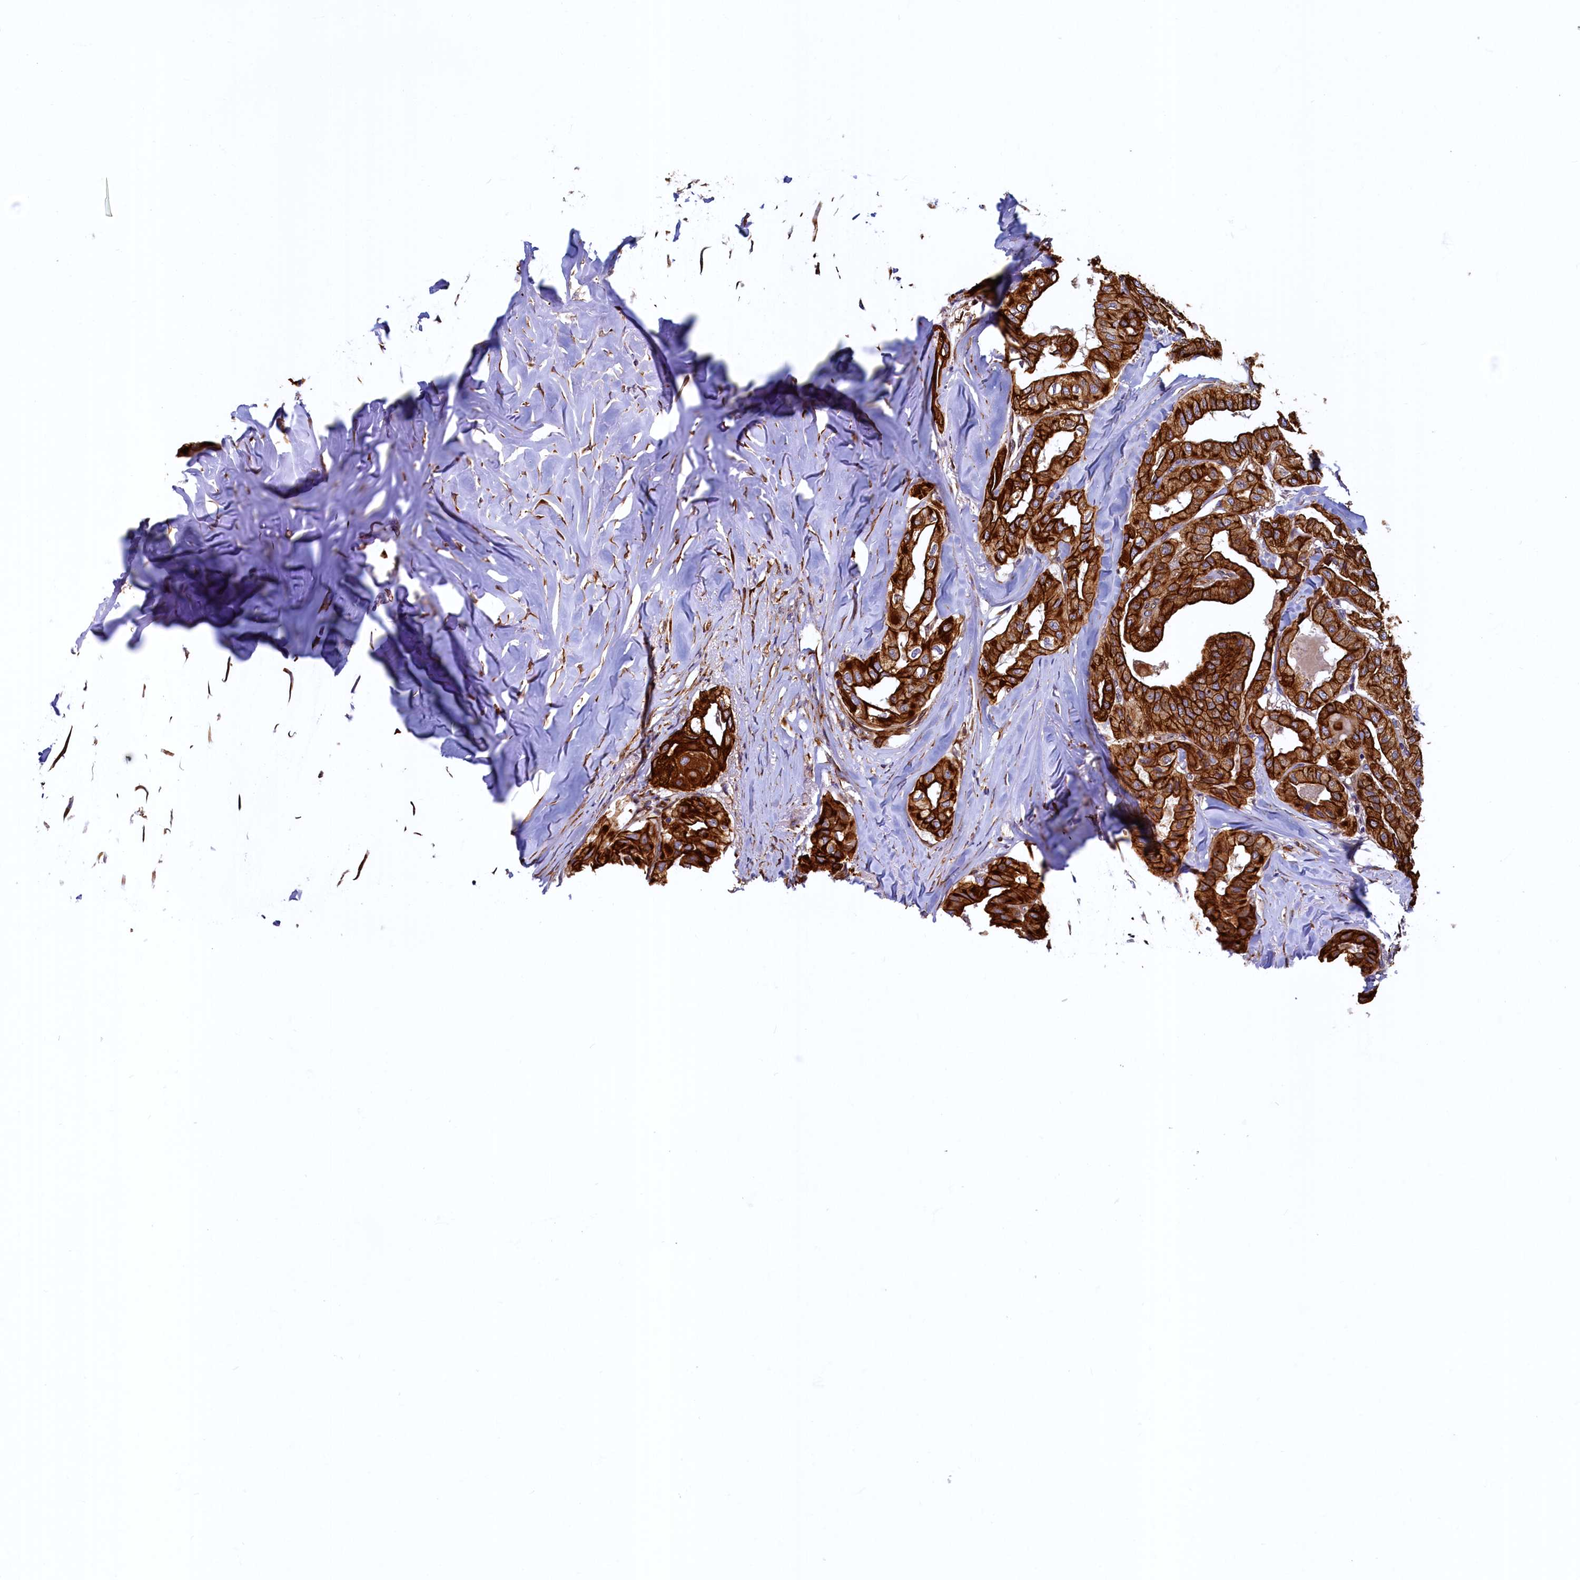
{"staining": {"intensity": "strong", "quantity": ">75%", "location": "cytoplasmic/membranous"}, "tissue": "thyroid cancer", "cell_type": "Tumor cells", "image_type": "cancer", "snomed": [{"axis": "morphology", "description": "Papillary adenocarcinoma, NOS"}, {"axis": "topography", "description": "Thyroid gland"}], "caption": "Protein expression analysis of human thyroid cancer reveals strong cytoplasmic/membranous positivity in approximately >75% of tumor cells.", "gene": "LRRC57", "patient": {"sex": "female", "age": 59}}